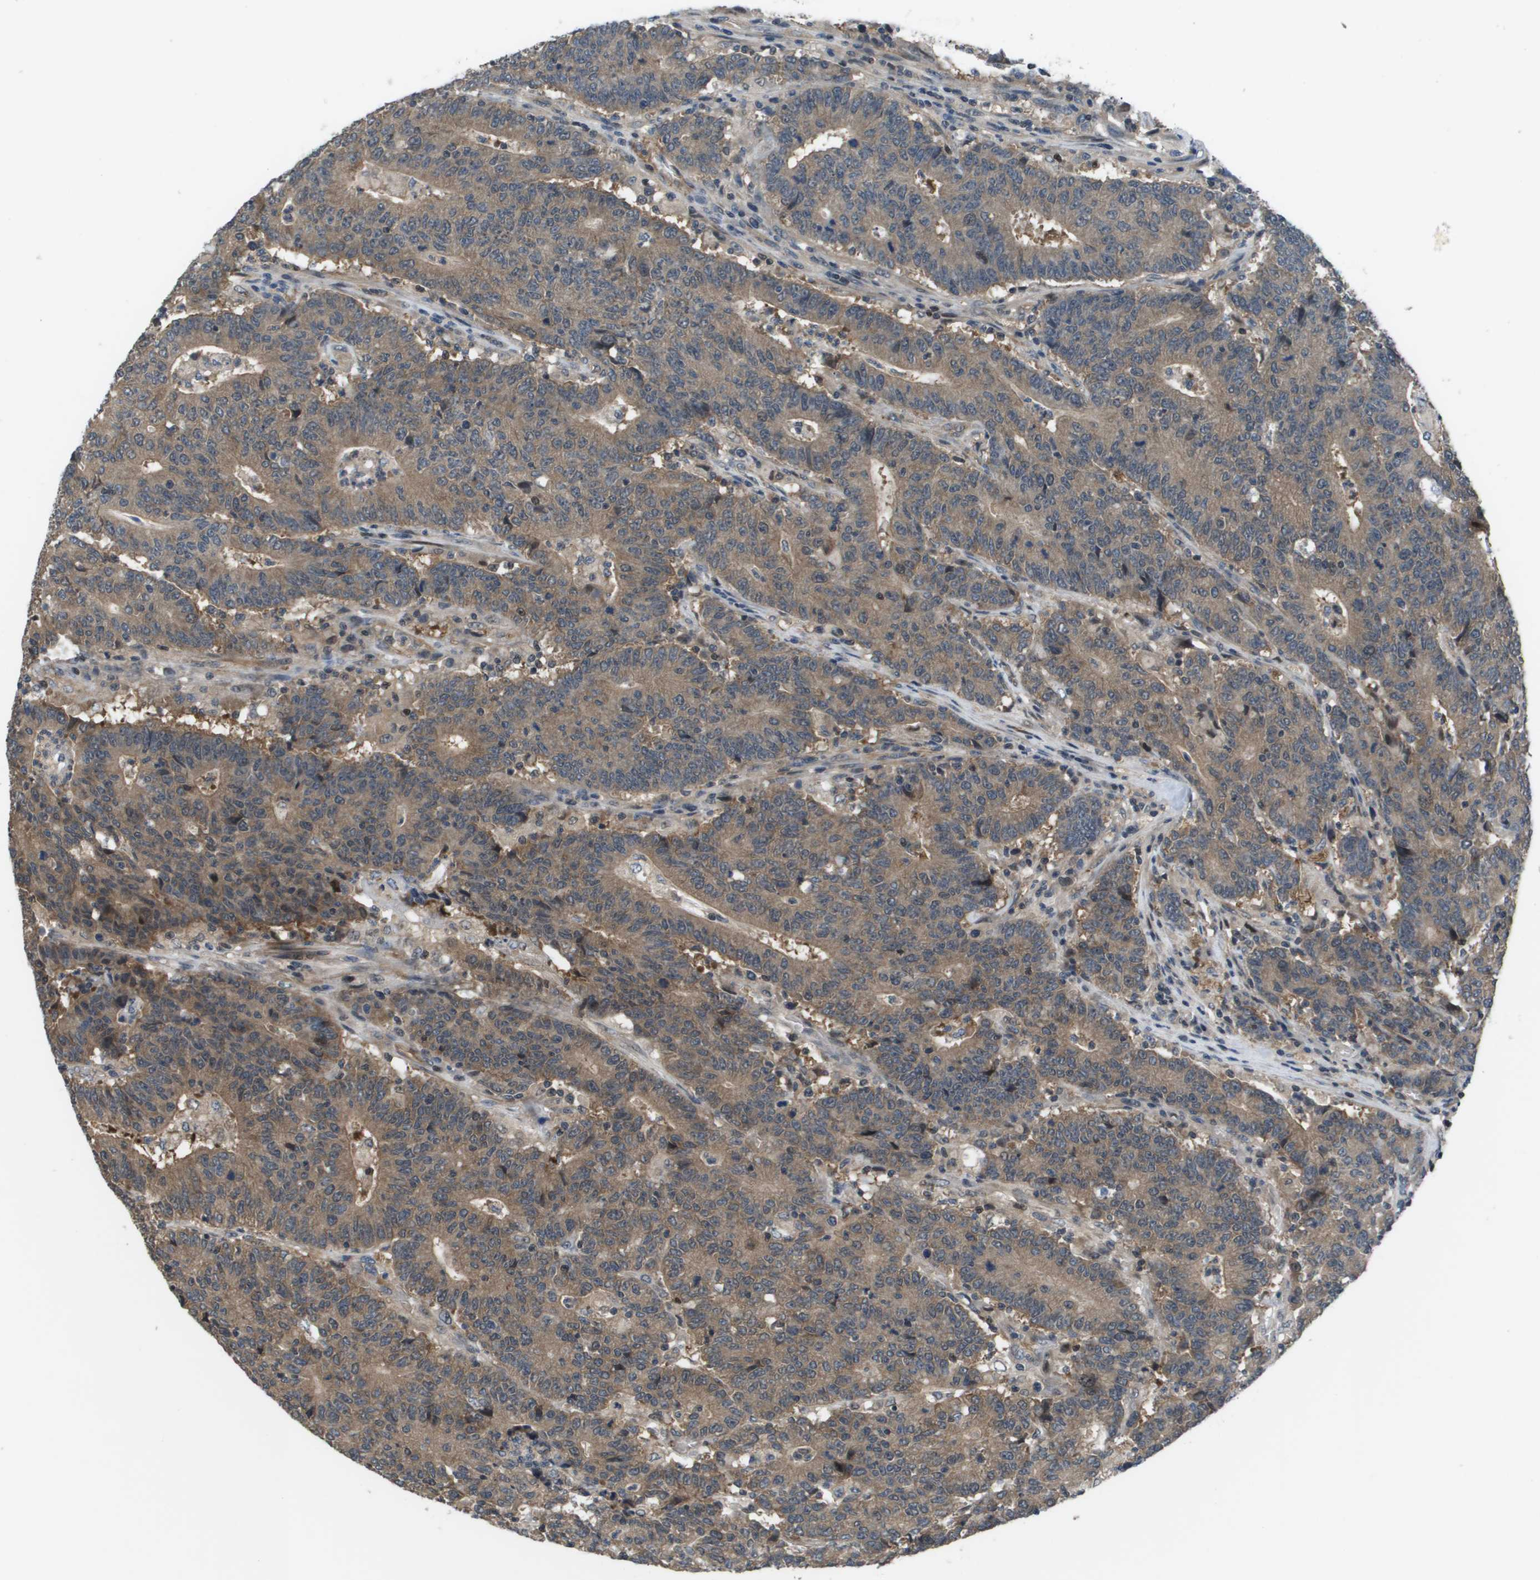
{"staining": {"intensity": "moderate", "quantity": ">75%", "location": "cytoplasmic/membranous"}, "tissue": "colorectal cancer", "cell_type": "Tumor cells", "image_type": "cancer", "snomed": [{"axis": "morphology", "description": "Normal tissue, NOS"}, {"axis": "morphology", "description": "Adenocarcinoma, NOS"}, {"axis": "topography", "description": "Colon"}], "caption": "Protein staining of colorectal cancer tissue exhibits moderate cytoplasmic/membranous staining in about >75% of tumor cells.", "gene": "ENPP5", "patient": {"sex": "female", "age": 75}}